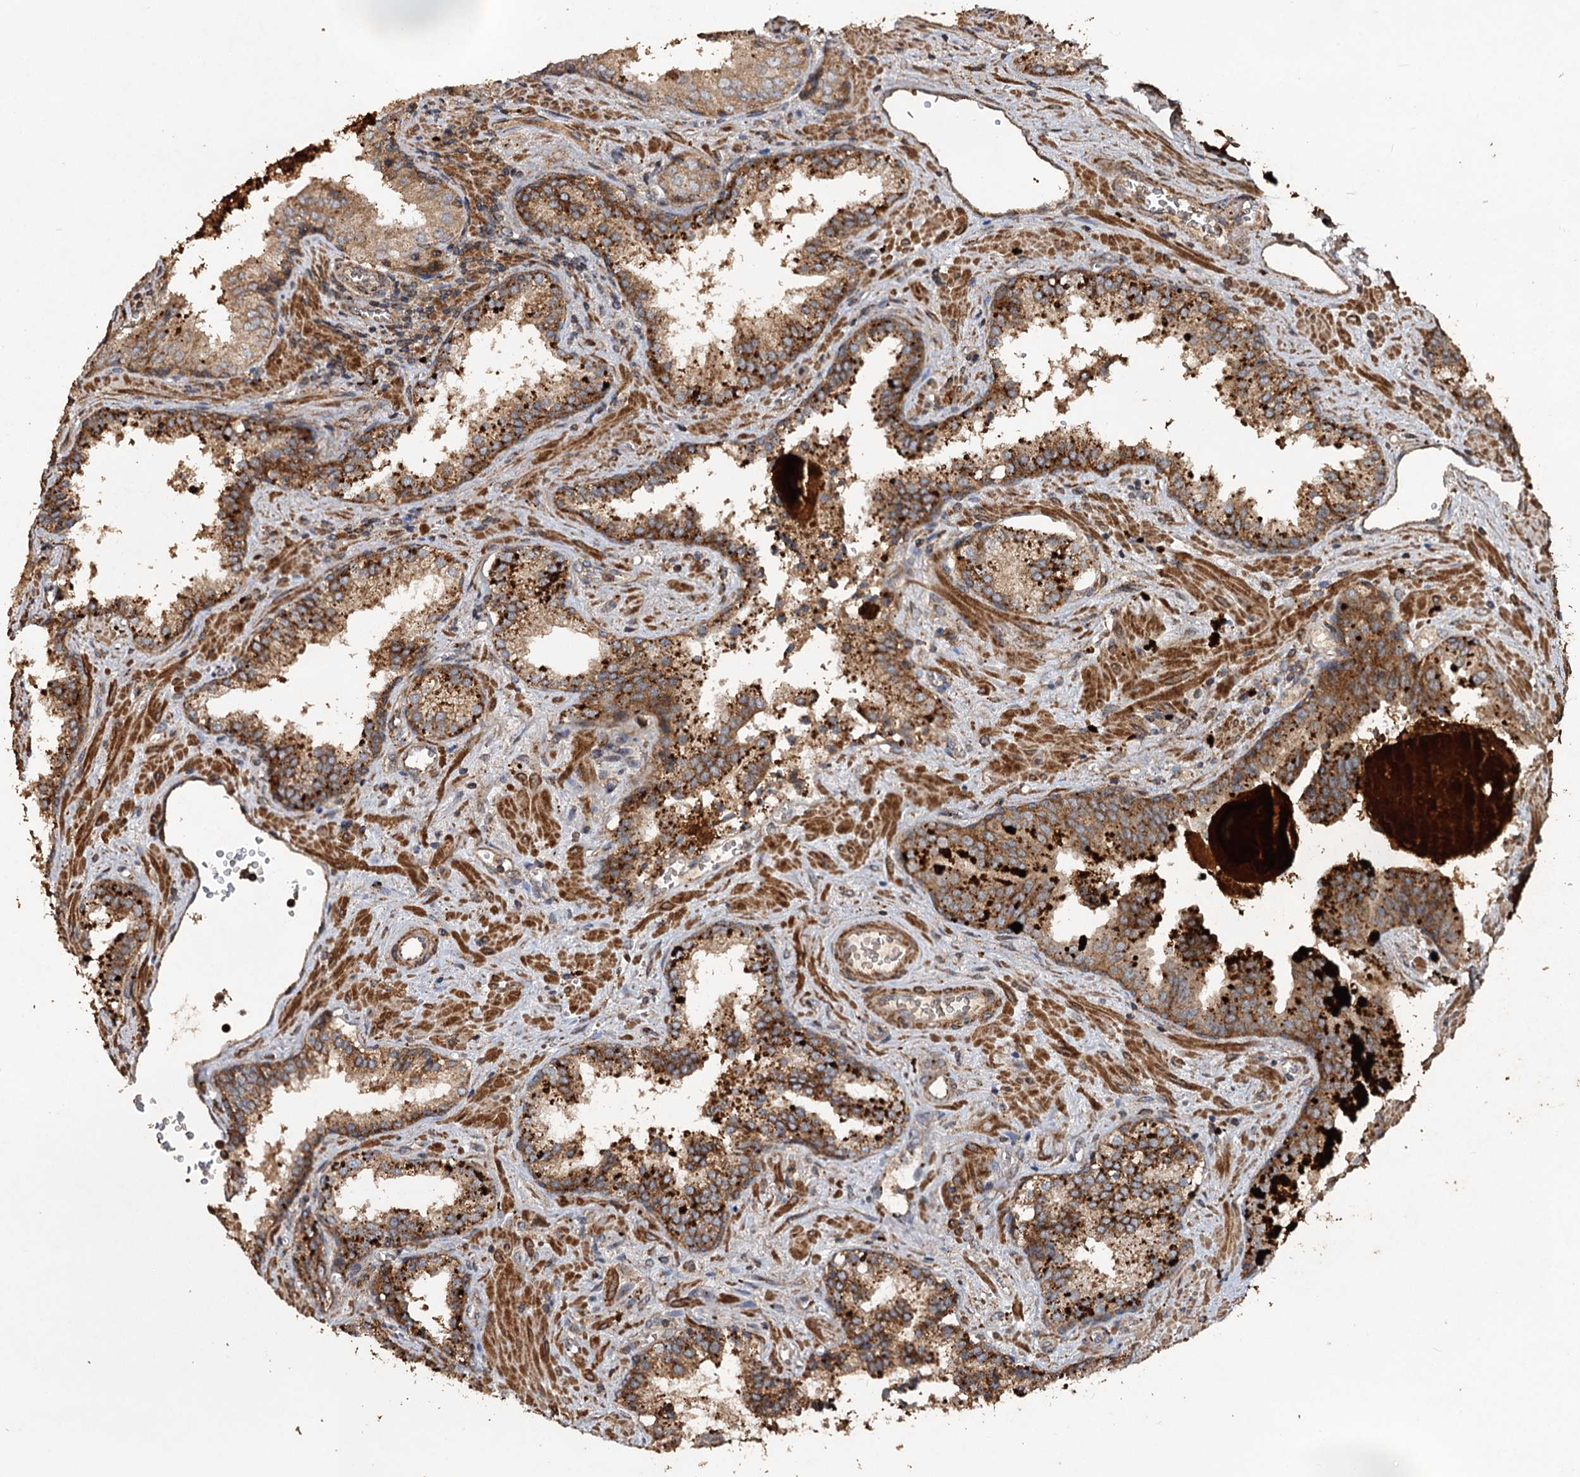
{"staining": {"intensity": "moderate", "quantity": ">75%", "location": "cytoplasmic/membranous"}, "tissue": "prostate cancer", "cell_type": "Tumor cells", "image_type": "cancer", "snomed": [{"axis": "morphology", "description": "Adenocarcinoma, High grade"}, {"axis": "topography", "description": "Prostate"}], "caption": "Brown immunohistochemical staining in human prostate adenocarcinoma (high-grade) shows moderate cytoplasmic/membranous expression in approximately >75% of tumor cells.", "gene": "NOTCH2NLA", "patient": {"sex": "male", "age": 68}}